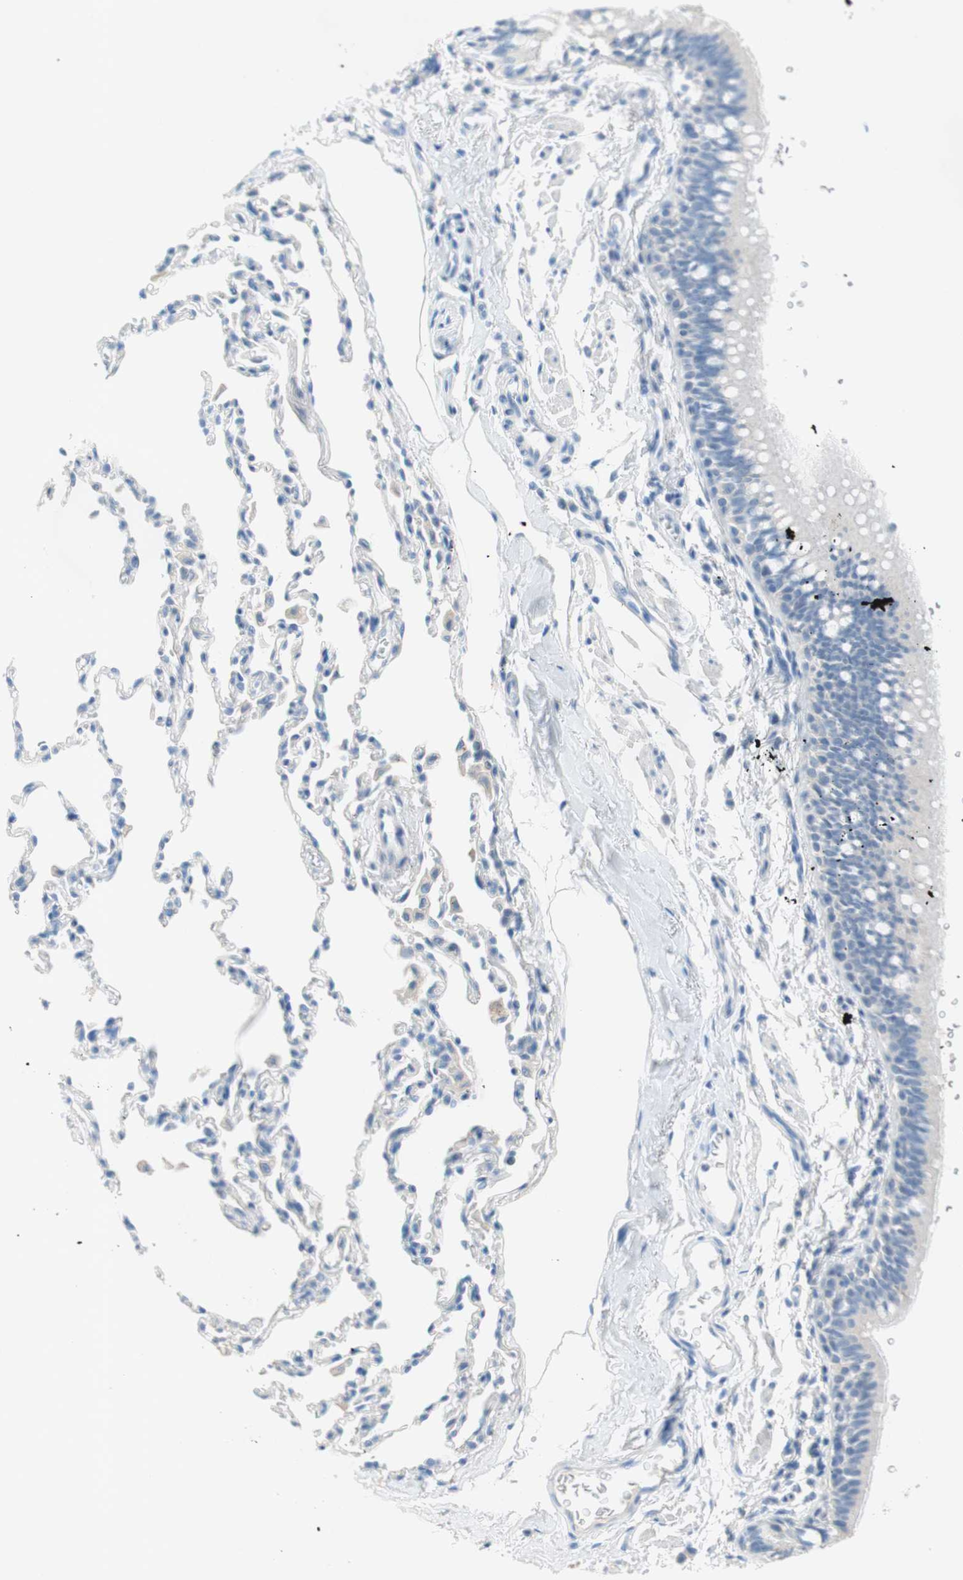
{"staining": {"intensity": "weak", "quantity": "<25%", "location": "cytoplasmic/membranous"}, "tissue": "bronchus", "cell_type": "Respiratory epithelial cells", "image_type": "normal", "snomed": [{"axis": "morphology", "description": "Normal tissue, NOS"}, {"axis": "topography", "description": "Bronchus"}, {"axis": "topography", "description": "Lung"}], "caption": "Immunohistochemical staining of unremarkable human bronchus displays no significant expression in respiratory epithelial cells.", "gene": "POLR2J3", "patient": {"sex": "male", "age": 64}}